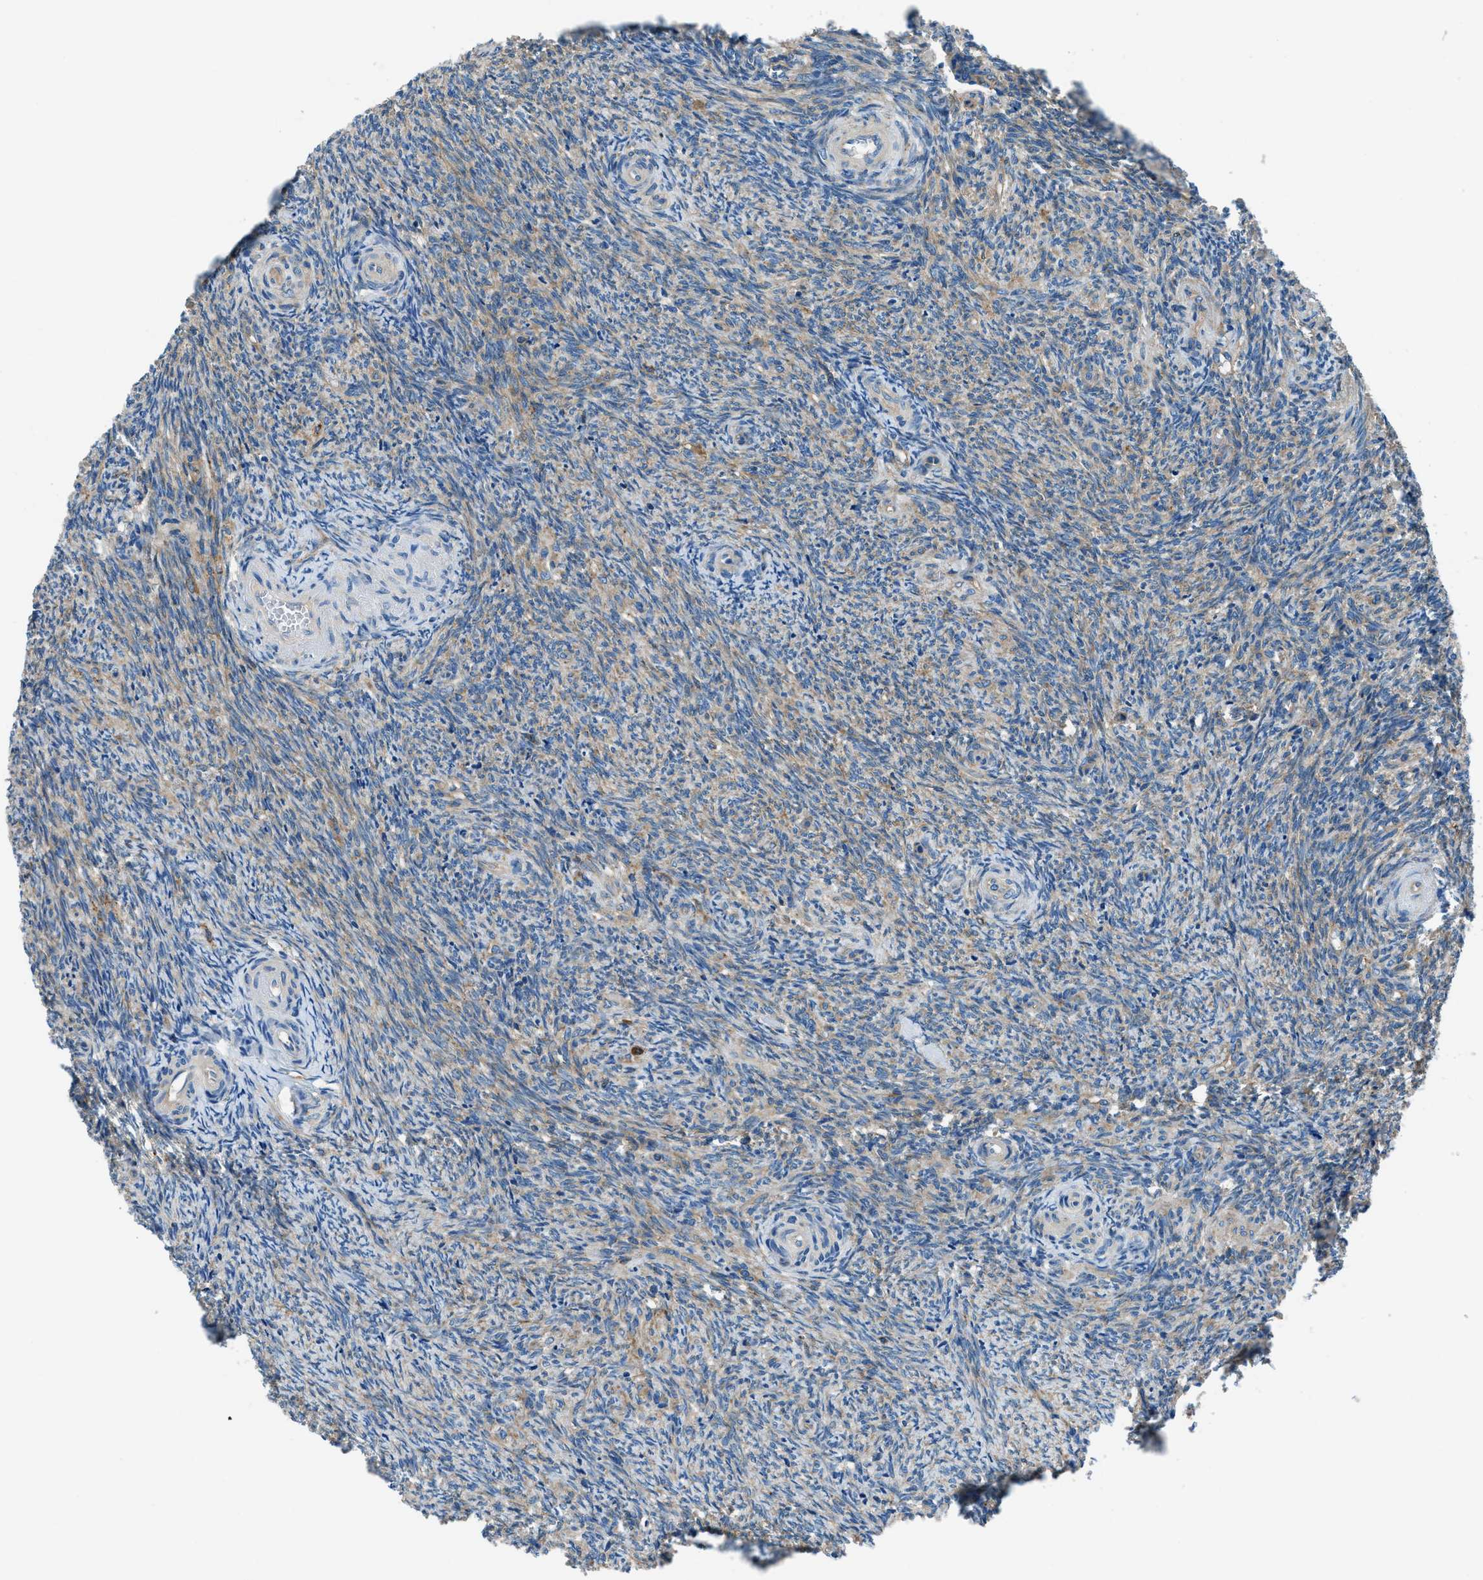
{"staining": {"intensity": "moderate", "quantity": ">75%", "location": "cytoplasmic/membranous"}, "tissue": "ovary", "cell_type": "Follicle cells", "image_type": "normal", "snomed": [{"axis": "morphology", "description": "Normal tissue, NOS"}, {"axis": "topography", "description": "Ovary"}], "caption": "Immunohistochemistry (IHC) photomicrograph of benign human ovary stained for a protein (brown), which shows medium levels of moderate cytoplasmic/membranous expression in approximately >75% of follicle cells.", "gene": "SARS1", "patient": {"sex": "female", "age": 41}}